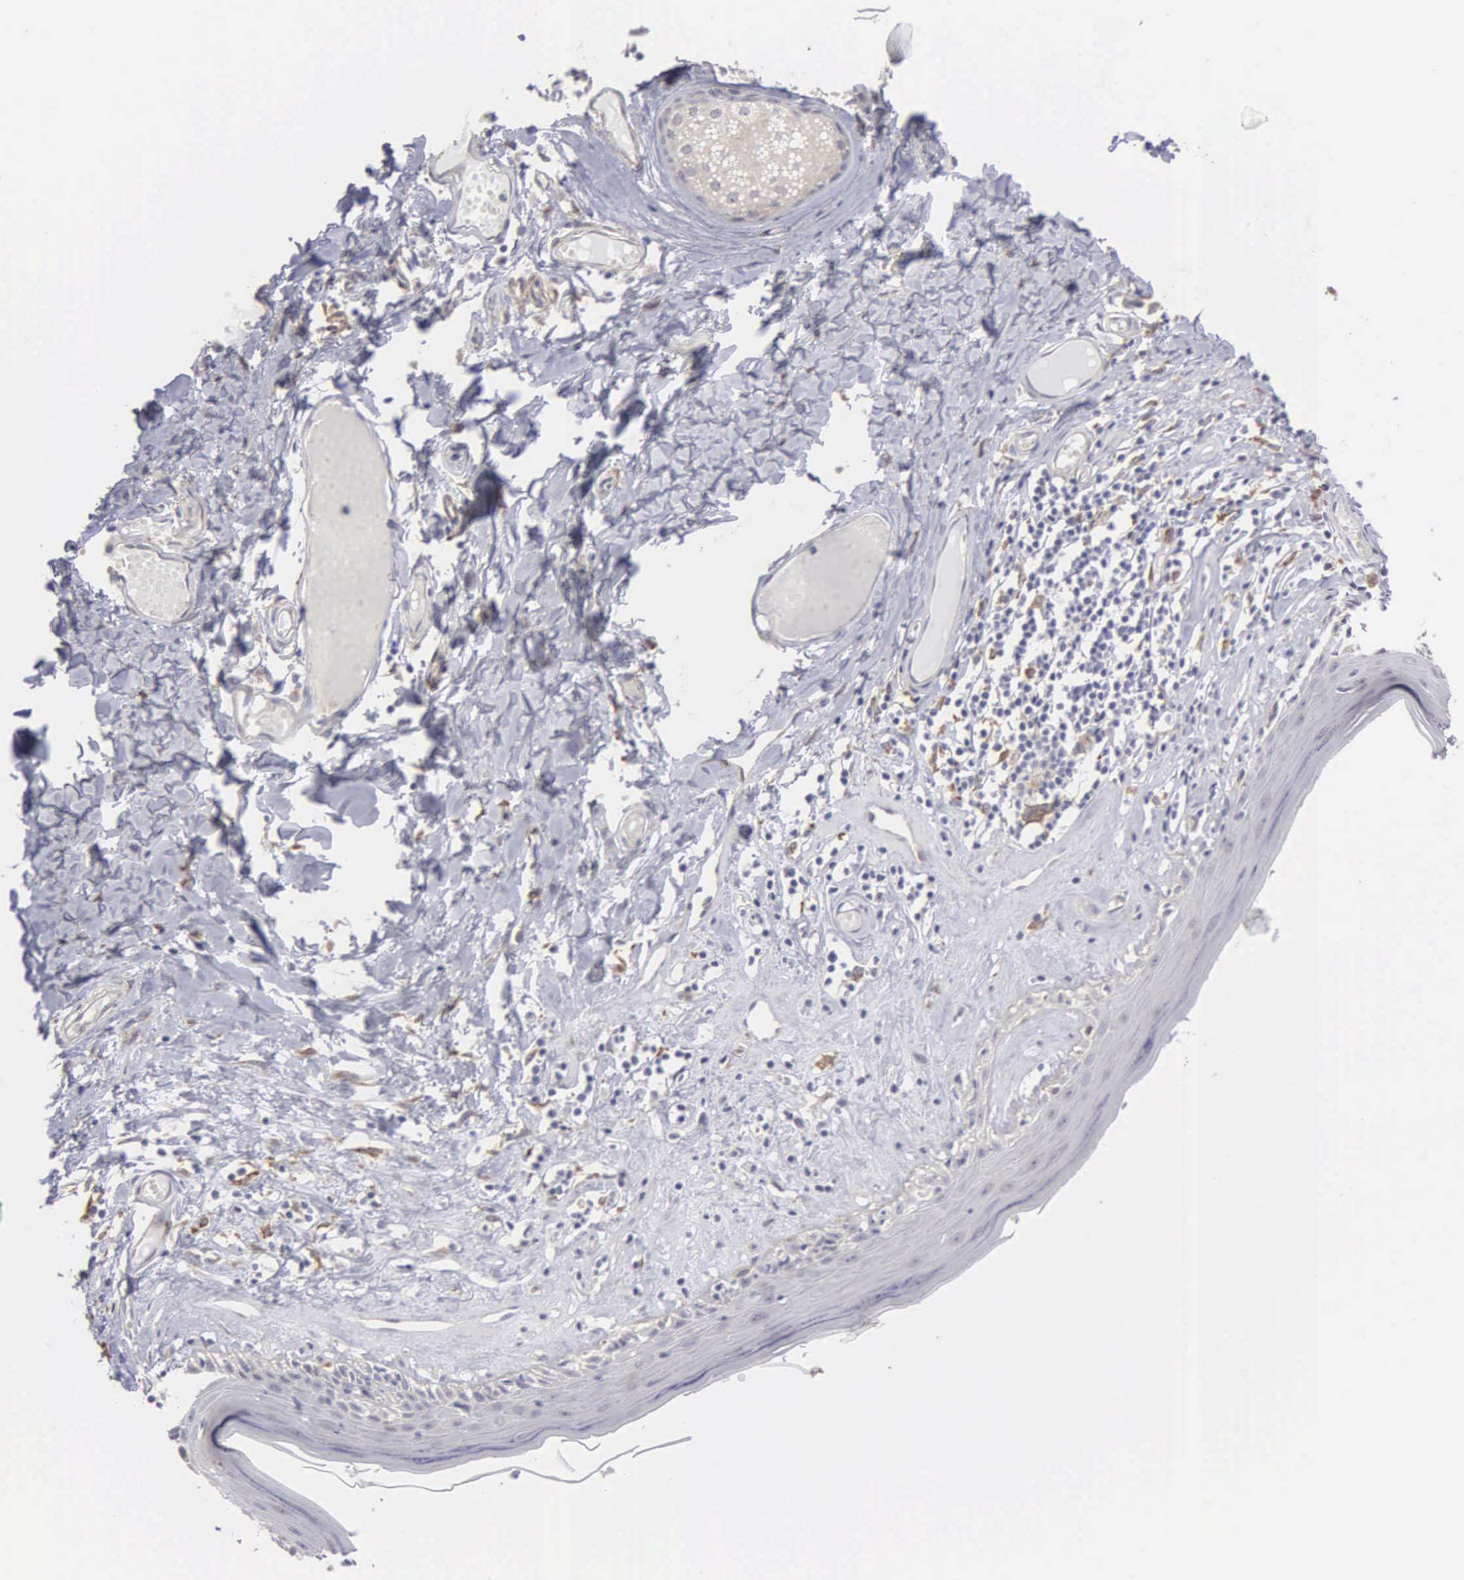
{"staining": {"intensity": "weak", "quantity": "<25%", "location": "cytoplasmic/membranous"}, "tissue": "skin", "cell_type": "Epidermal cells", "image_type": "normal", "snomed": [{"axis": "morphology", "description": "Normal tissue, NOS"}, {"axis": "topography", "description": "Vascular tissue"}, {"axis": "topography", "description": "Vulva"}, {"axis": "topography", "description": "Peripheral nerve tissue"}], "caption": "This histopathology image is of benign skin stained with immunohistochemistry to label a protein in brown with the nuclei are counter-stained blue. There is no expression in epidermal cells.", "gene": "LIN52", "patient": {"sex": "female", "age": 86}}